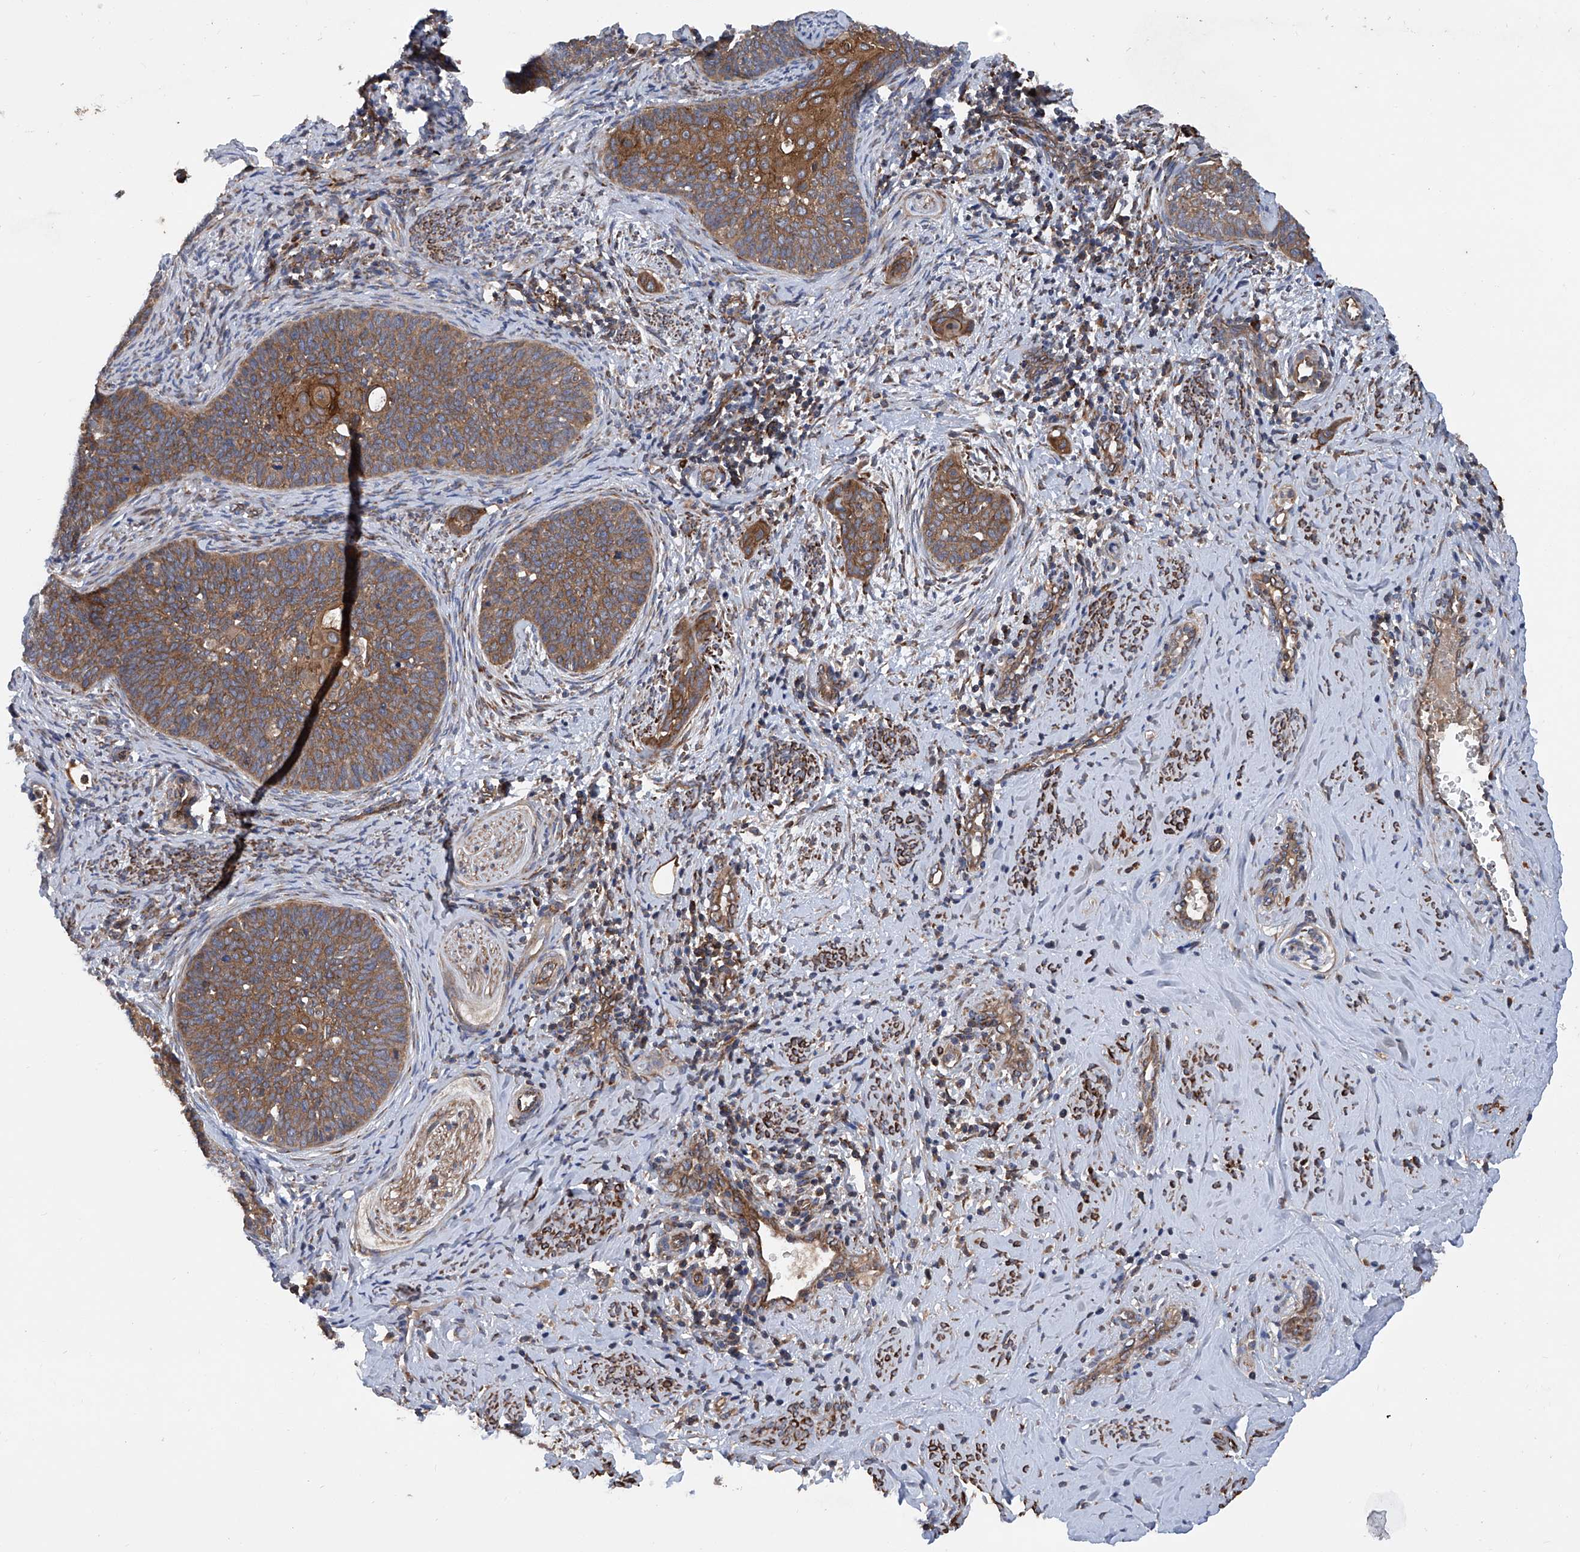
{"staining": {"intensity": "moderate", "quantity": ">75%", "location": "cytoplasmic/membranous"}, "tissue": "cervical cancer", "cell_type": "Tumor cells", "image_type": "cancer", "snomed": [{"axis": "morphology", "description": "Squamous cell carcinoma, NOS"}, {"axis": "topography", "description": "Cervix"}], "caption": "This is a micrograph of immunohistochemistry staining of cervical cancer (squamous cell carcinoma), which shows moderate staining in the cytoplasmic/membranous of tumor cells.", "gene": "ASCC3", "patient": {"sex": "female", "age": 33}}